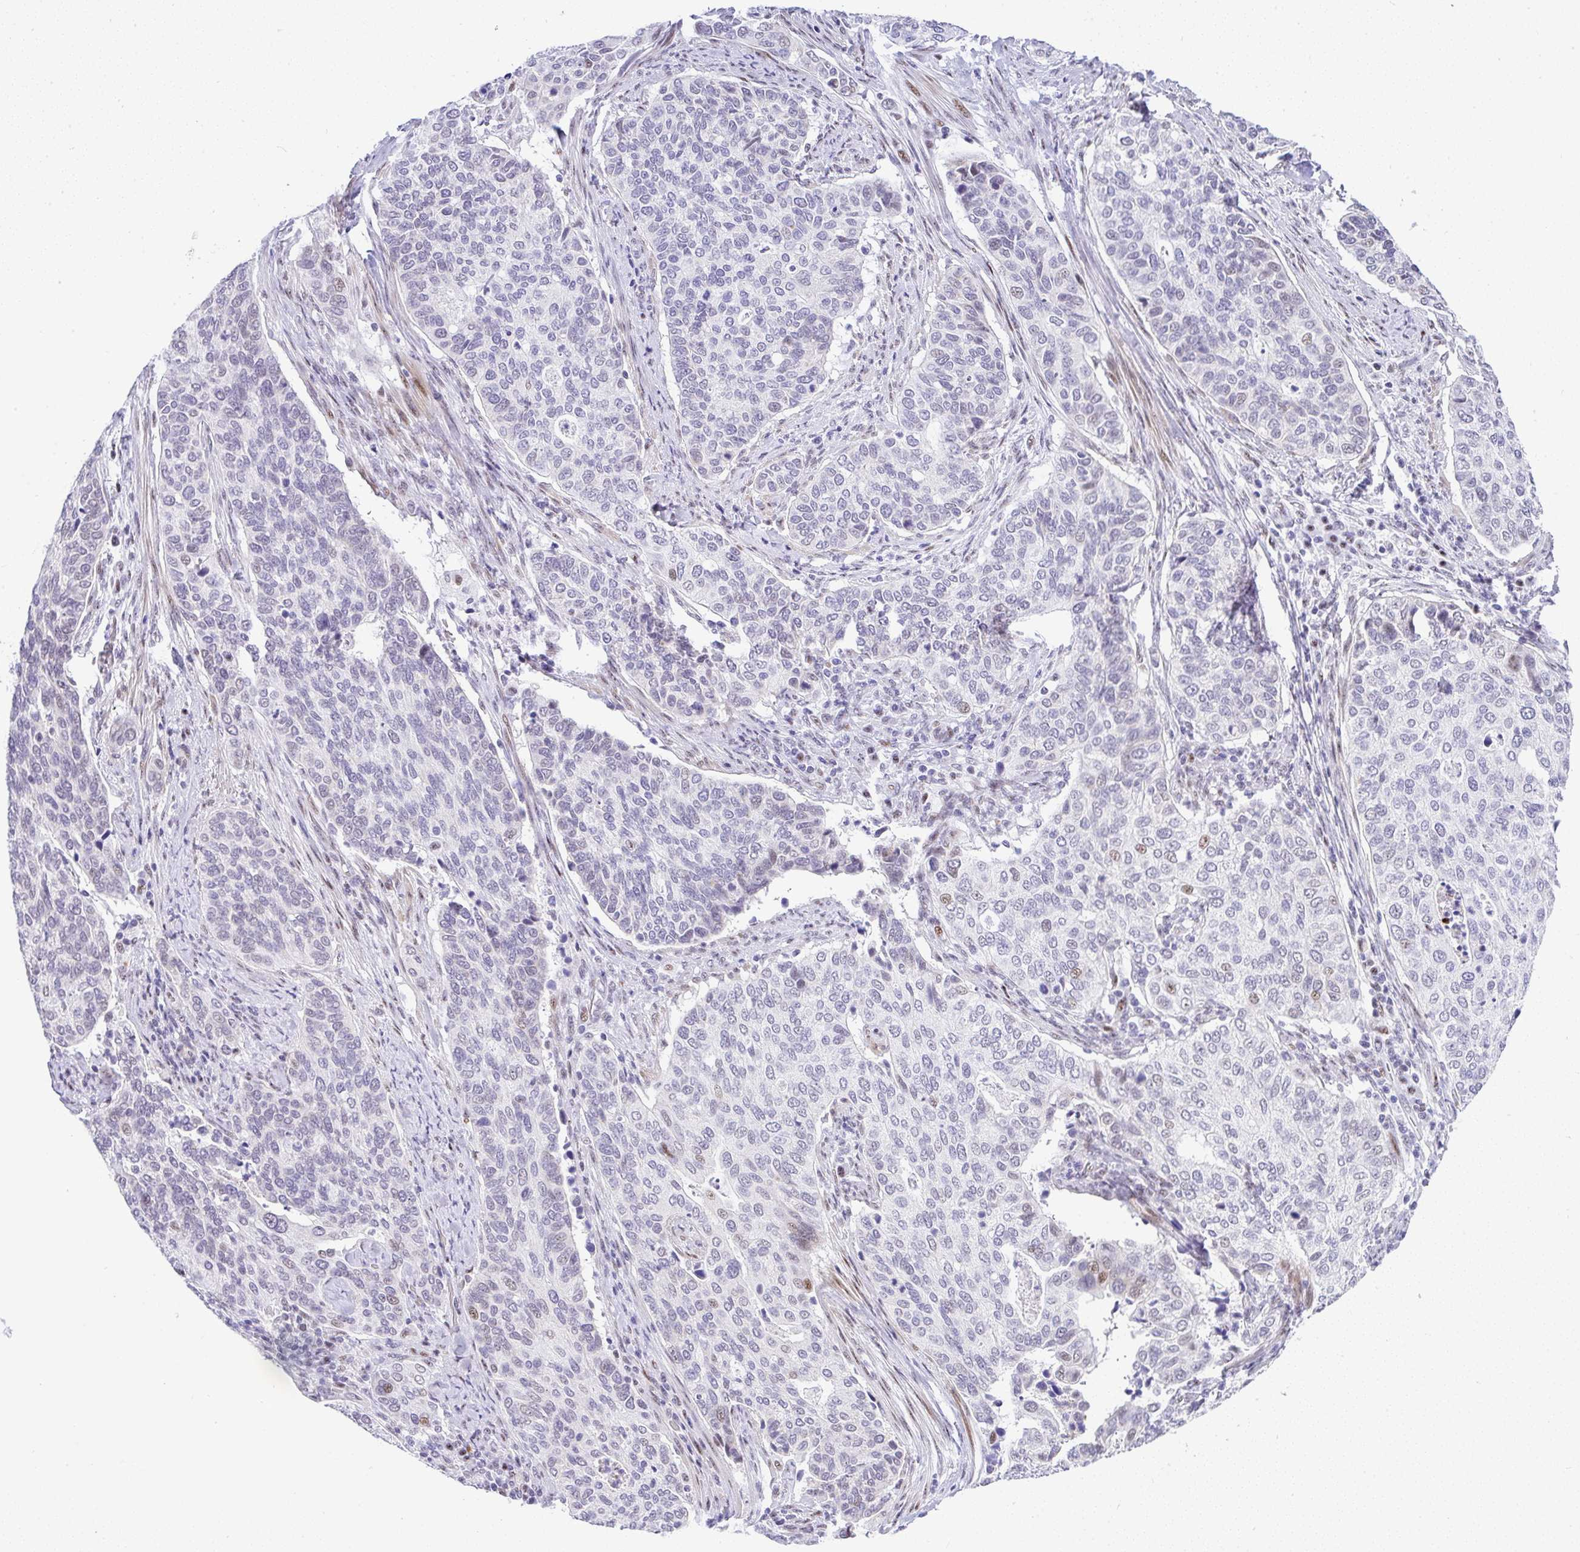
{"staining": {"intensity": "moderate", "quantity": "<25%", "location": "nuclear"}, "tissue": "cervical cancer", "cell_type": "Tumor cells", "image_type": "cancer", "snomed": [{"axis": "morphology", "description": "Squamous cell carcinoma, NOS"}, {"axis": "topography", "description": "Cervix"}], "caption": "Approximately <25% of tumor cells in human squamous cell carcinoma (cervical) display moderate nuclear protein positivity as visualized by brown immunohistochemical staining.", "gene": "NR1D2", "patient": {"sex": "female", "age": 38}}